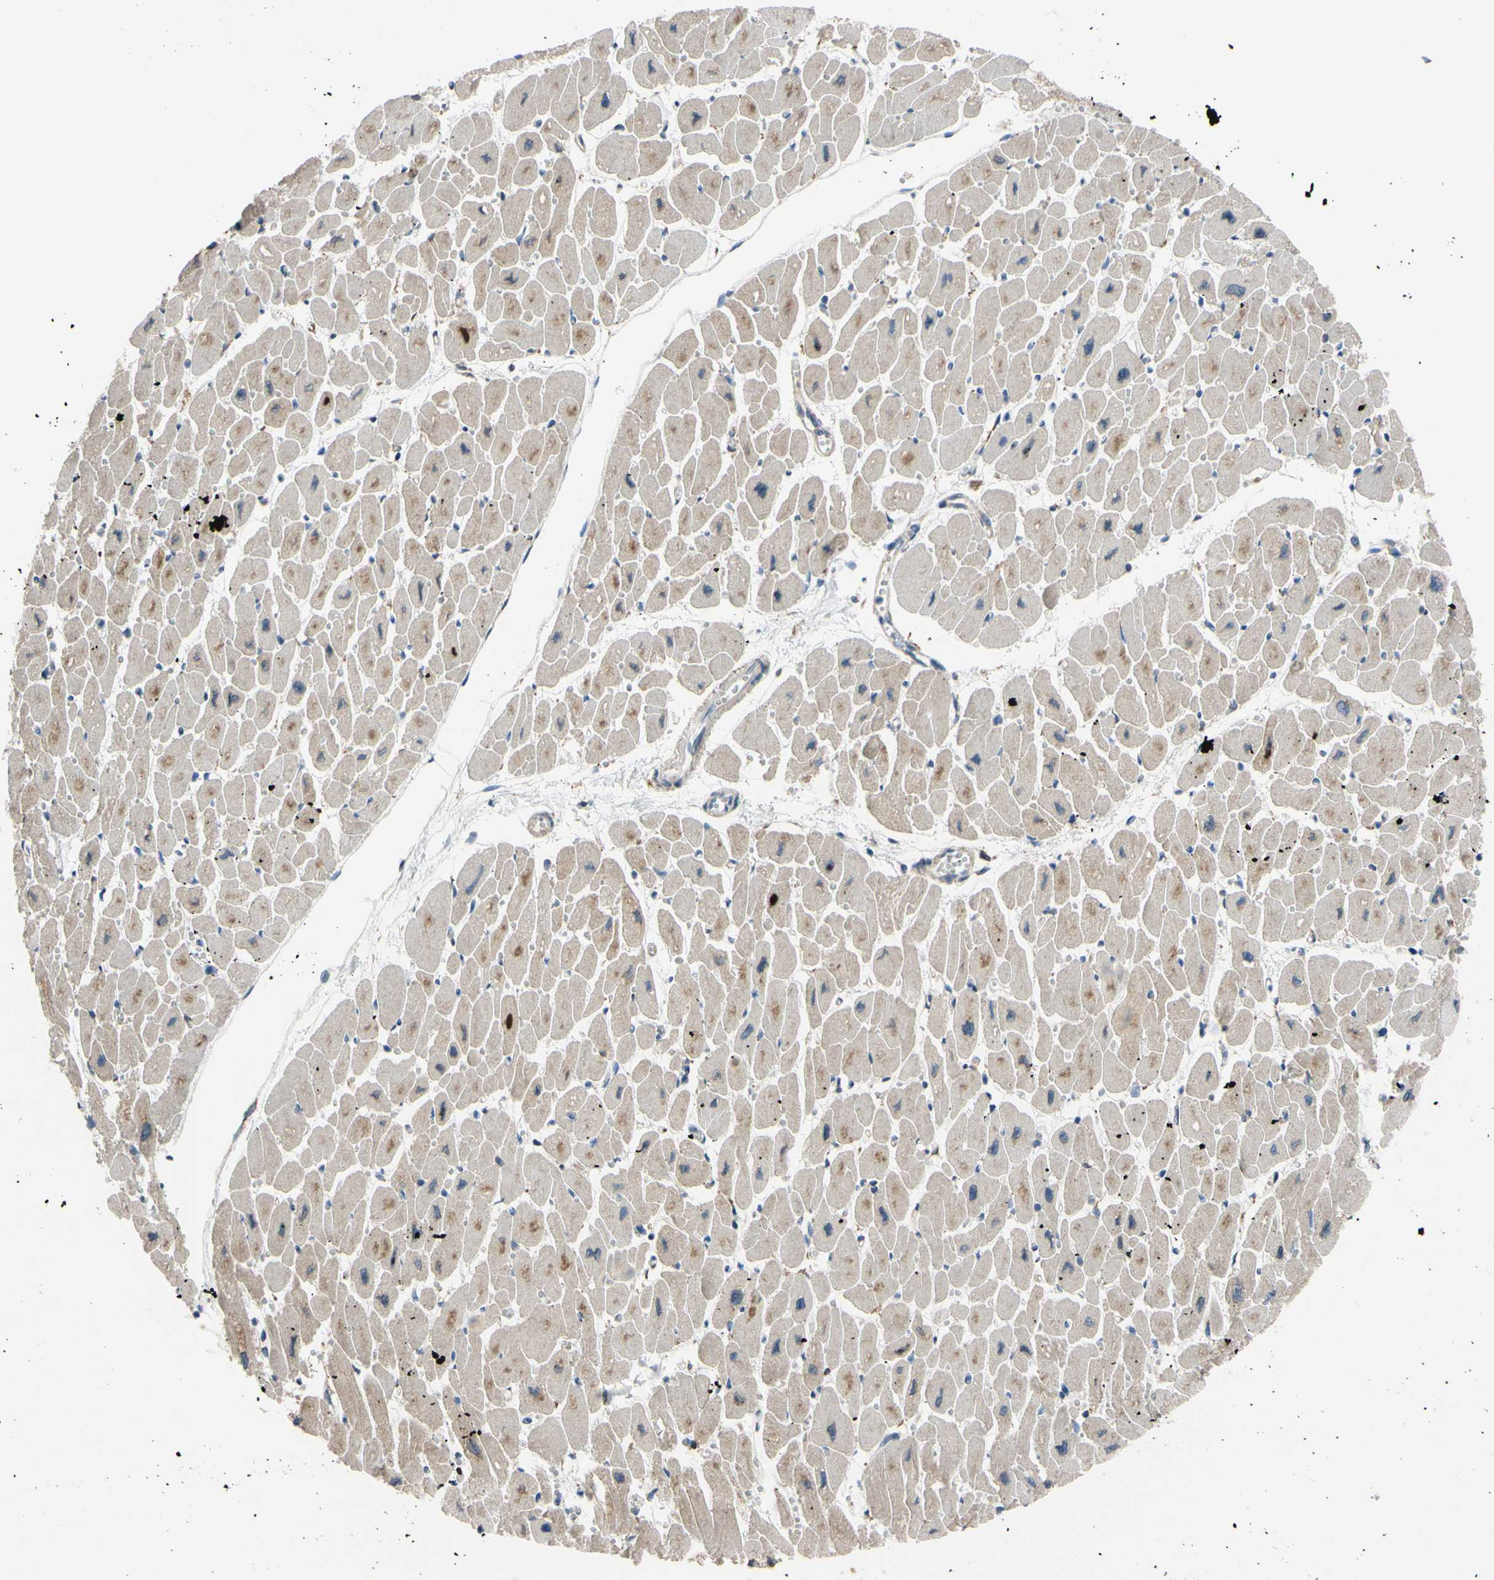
{"staining": {"intensity": "weak", "quantity": "25%-75%", "location": "cytoplasmic/membranous"}, "tissue": "heart muscle", "cell_type": "Cardiomyocytes", "image_type": "normal", "snomed": [{"axis": "morphology", "description": "Normal tissue, NOS"}, {"axis": "topography", "description": "Heart"}], "caption": "IHC histopathology image of benign heart muscle: heart muscle stained using immunohistochemistry (IHC) demonstrates low levels of weak protein expression localized specifically in the cytoplasmic/membranous of cardiomyocytes, appearing as a cytoplasmic/membranous brown color.", "gene": "BMF", "patient": {"sex": "female", "age": 54}}